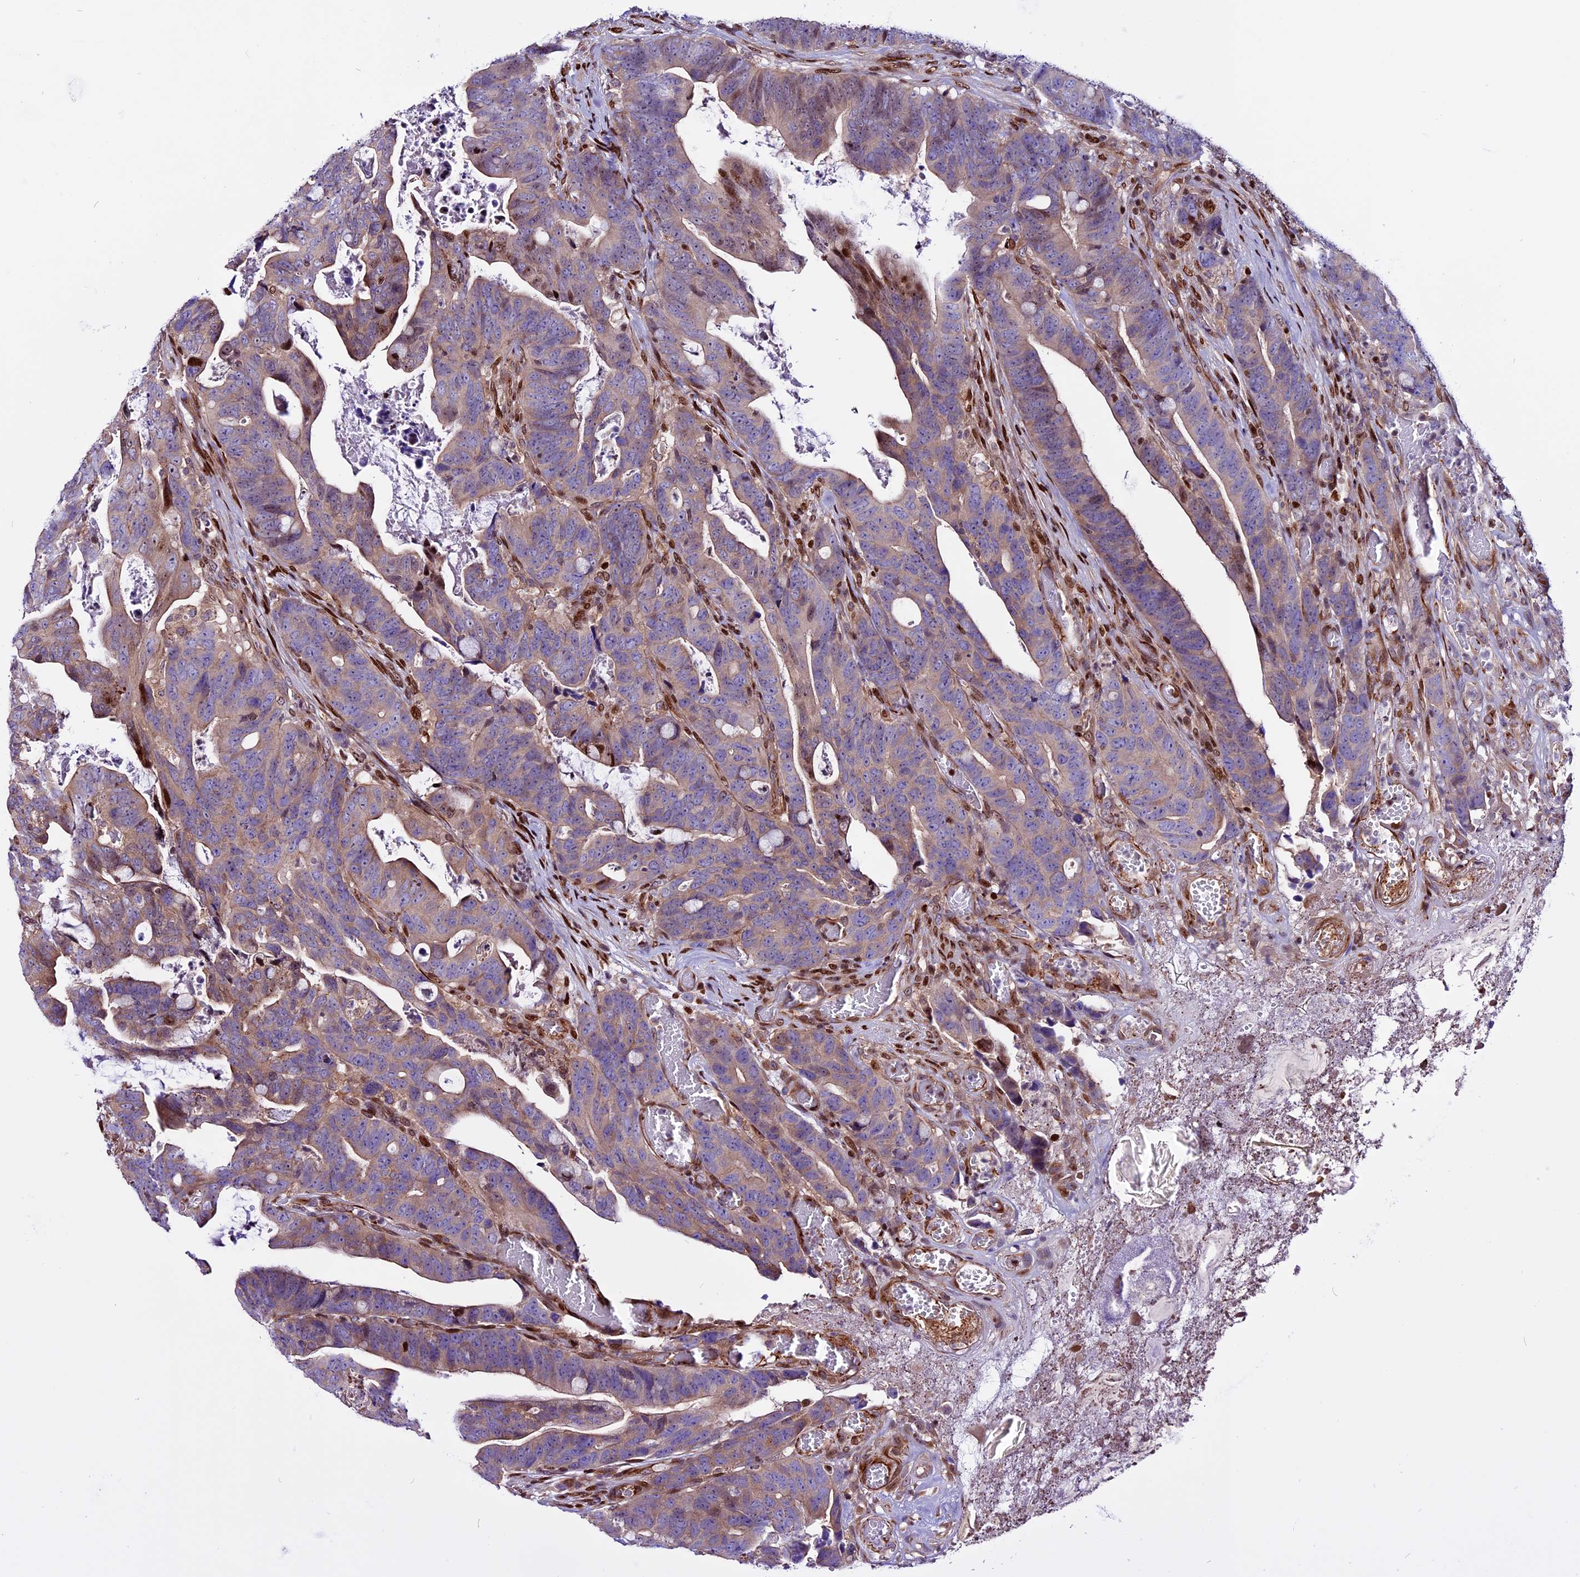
{"staining": {"intensity": "weak", "quantity": "25%-75%", "location": "cytoplasmic/membranous"}, "tissue": "colorectal cancer", "cell_type": "Tumor cells", "image_type": "cancer", "snomed": [{"axis": "morphology", "description": "Adenocarcinoma, NOS"}, {"axis": "topography", "description": "Colon"}], "caption": "Immunohistochemical staining of human colorectal cancer exhibits low levels of weak cytoplasmic/membranous positivity in approximately 25%-75% of tumor cells.", "gene": "RINL", "patient": {"sex": "female", "age": 82}}